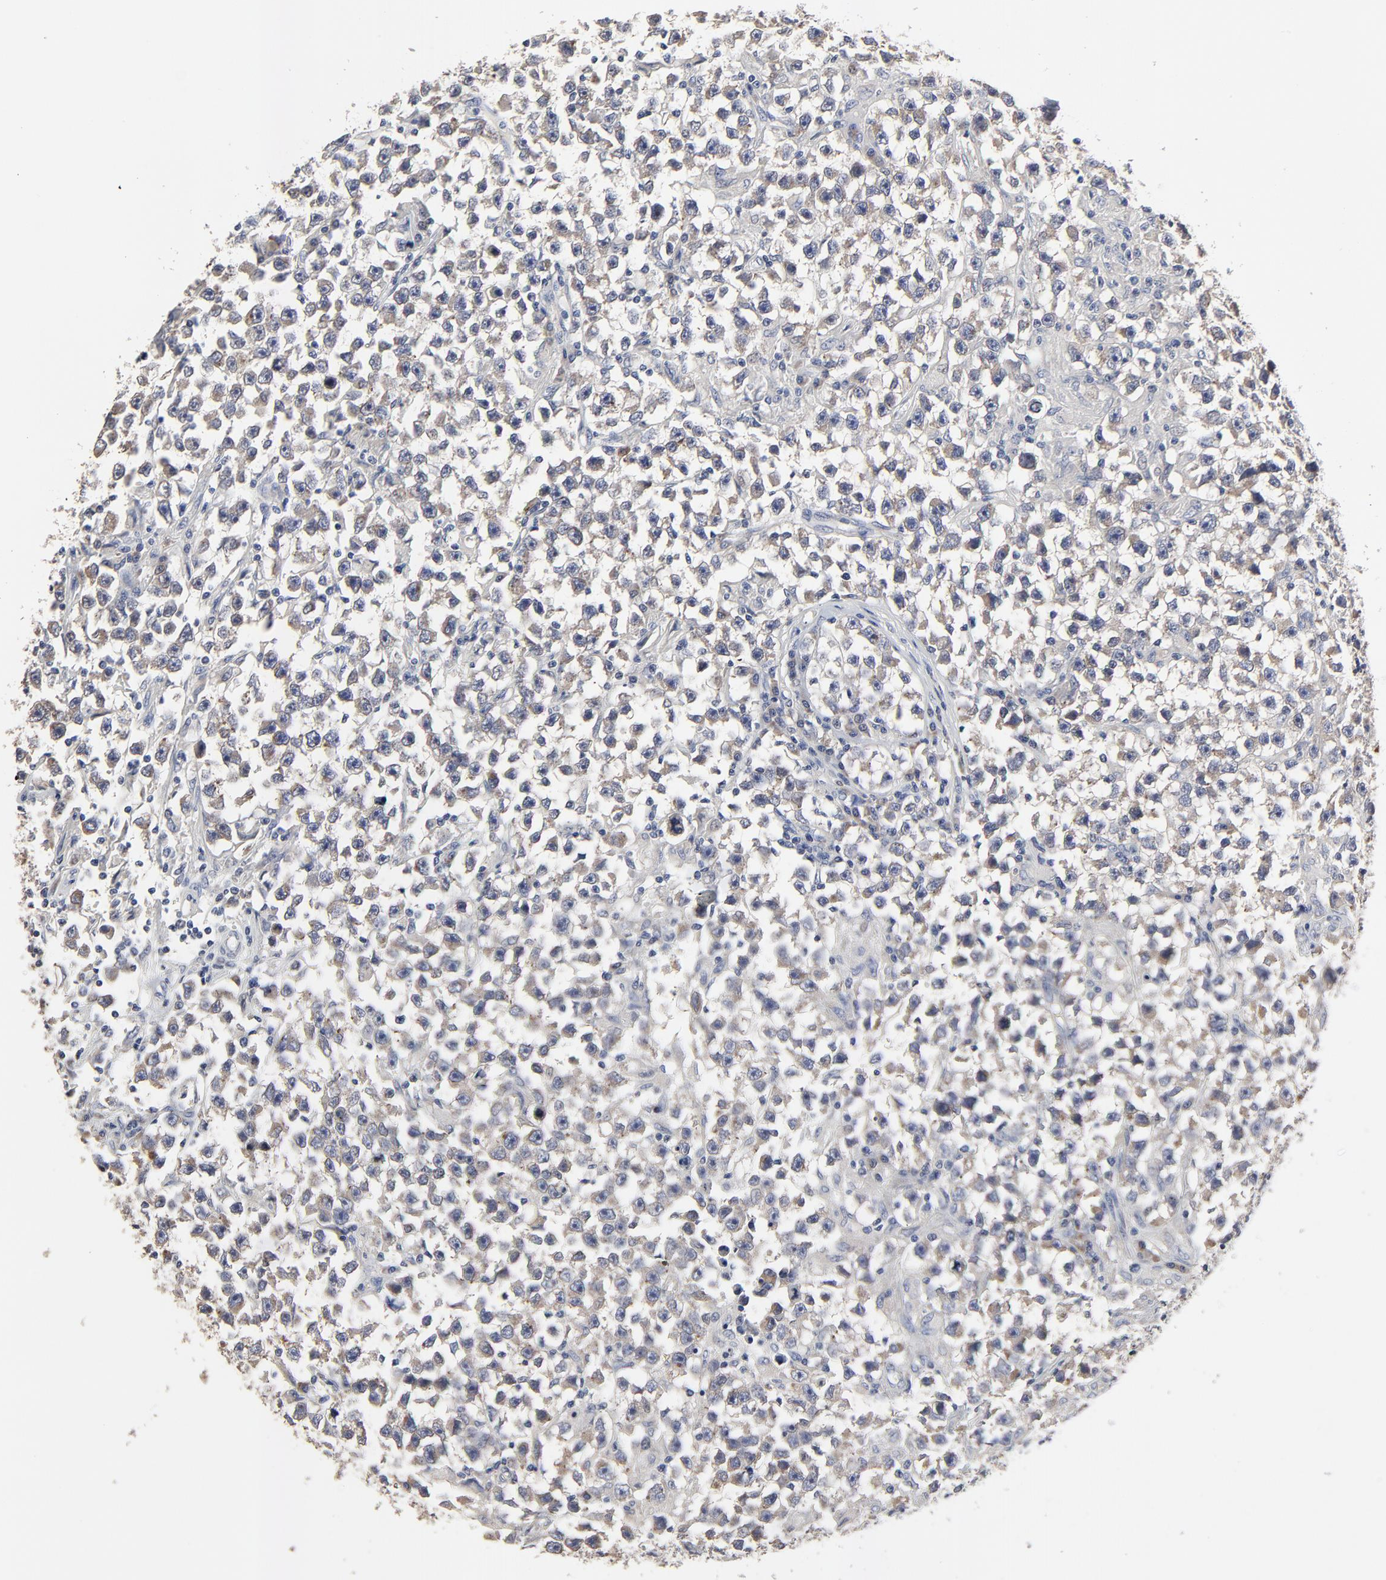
{"staining": {"intensity": "negative", "quantity": "none", "location": "none"}, "tissue": "testis cancer", "cell_type": "Tumor cells", "image_type": "cancer", "snomed": [{"axis": "morphology", "description": "Seminoma, NOS"}, {"axis": "topography", "description": "Testis"}], "caption": "Testis seminoma was stained to show a protein in brown. There is no significant expression in tumor cells.", "gene": "NLGN3", "patient": {"sex": "male", "age": 33}}